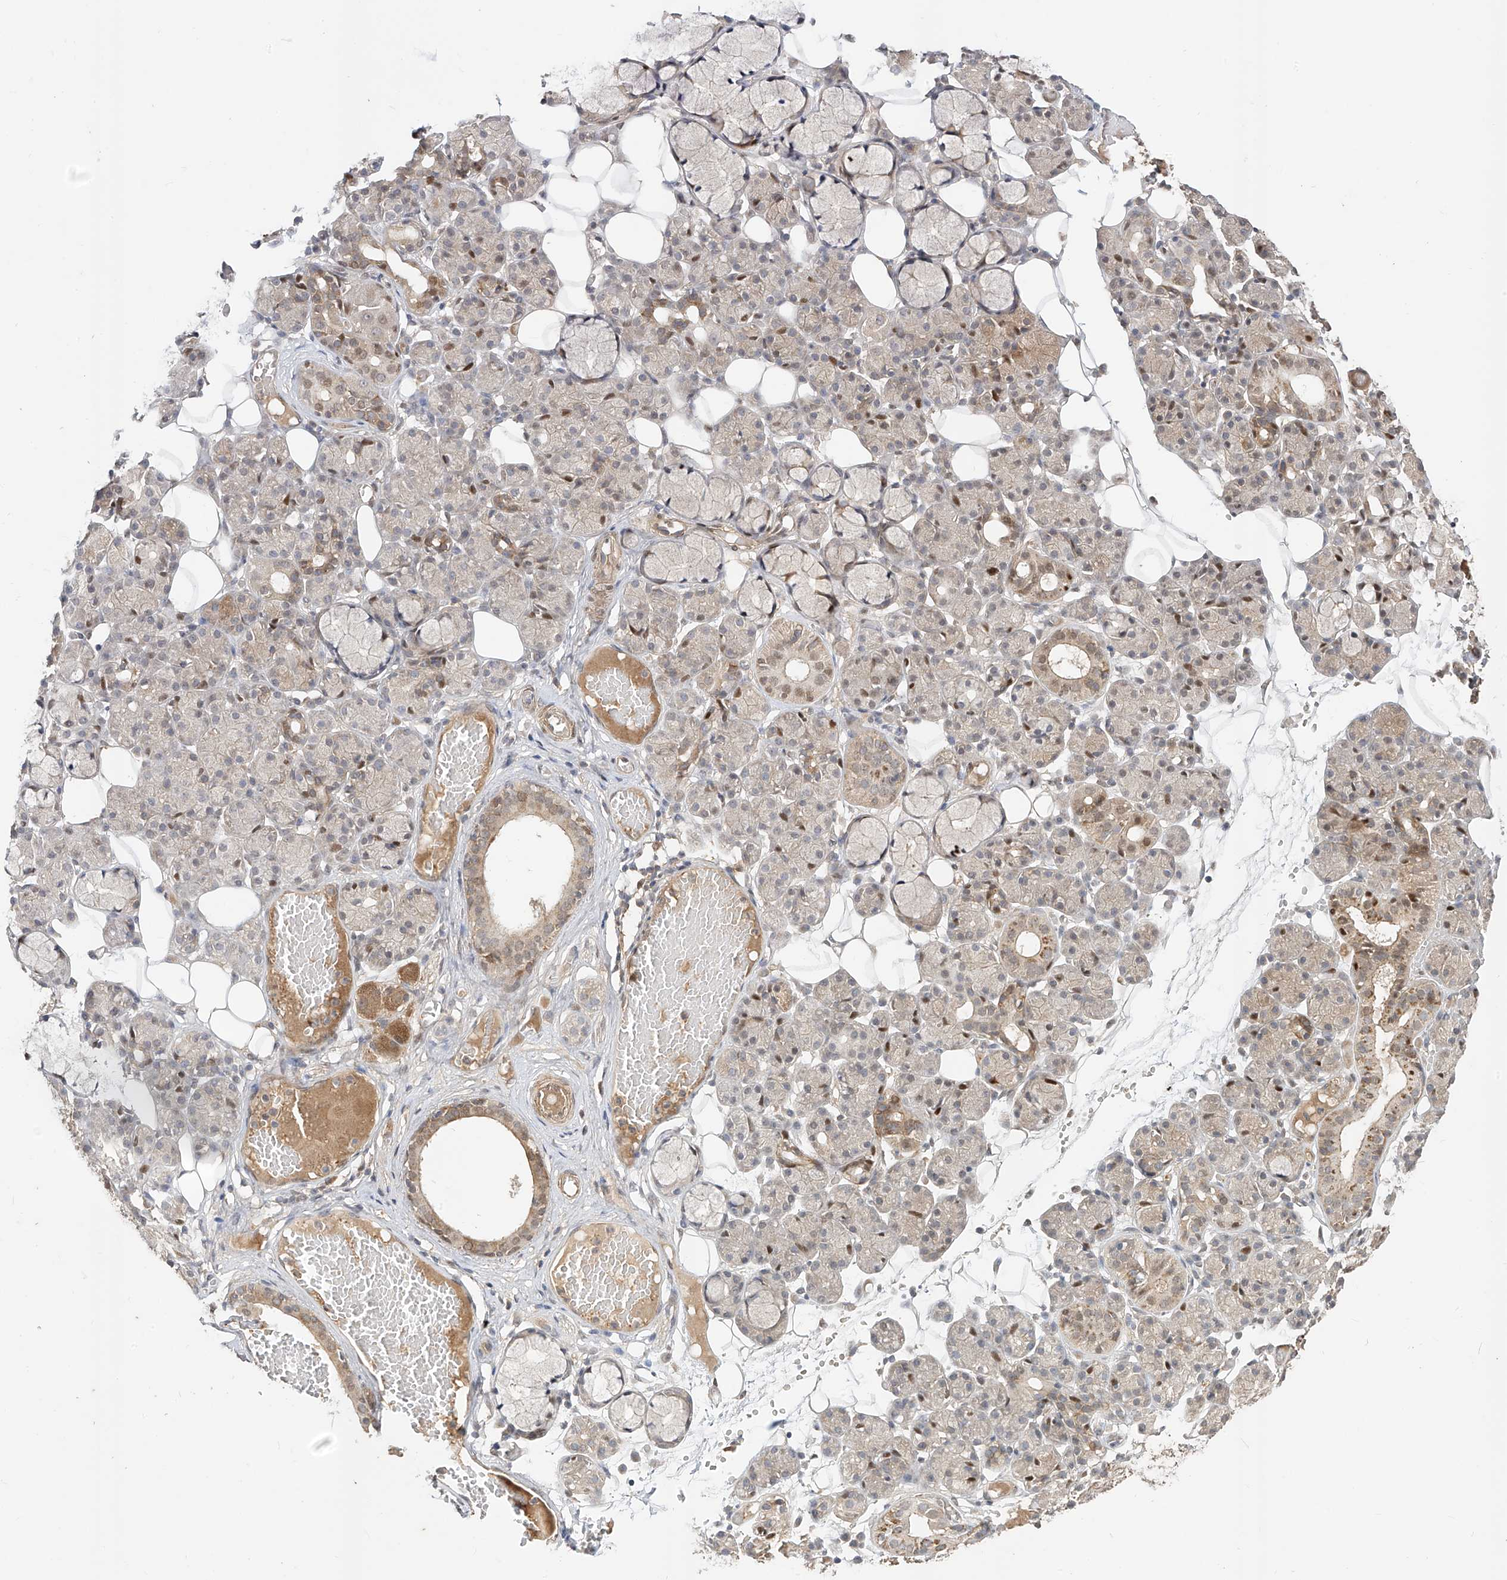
{"staining": {"intensity": "moderate", "quantity": "25%-75%", "location": "nuclear"}, "tissue": "salivary gland", "cell_type": "Glandular cells", "image_type": "normal", "snomed": [{"axis": "morphology", "description": "Normal tissue, NOS"}, {"axis": "topography", "description": "Salivary gland"}], "caption": "About 25%-75% of glandular cells in unremarkable salivary gland display moderate nuclear protein expression as visualized by brown immunohistochemical staining.", "gene": "MRTFA", "patient": {"sex": "male", "age": 63}}